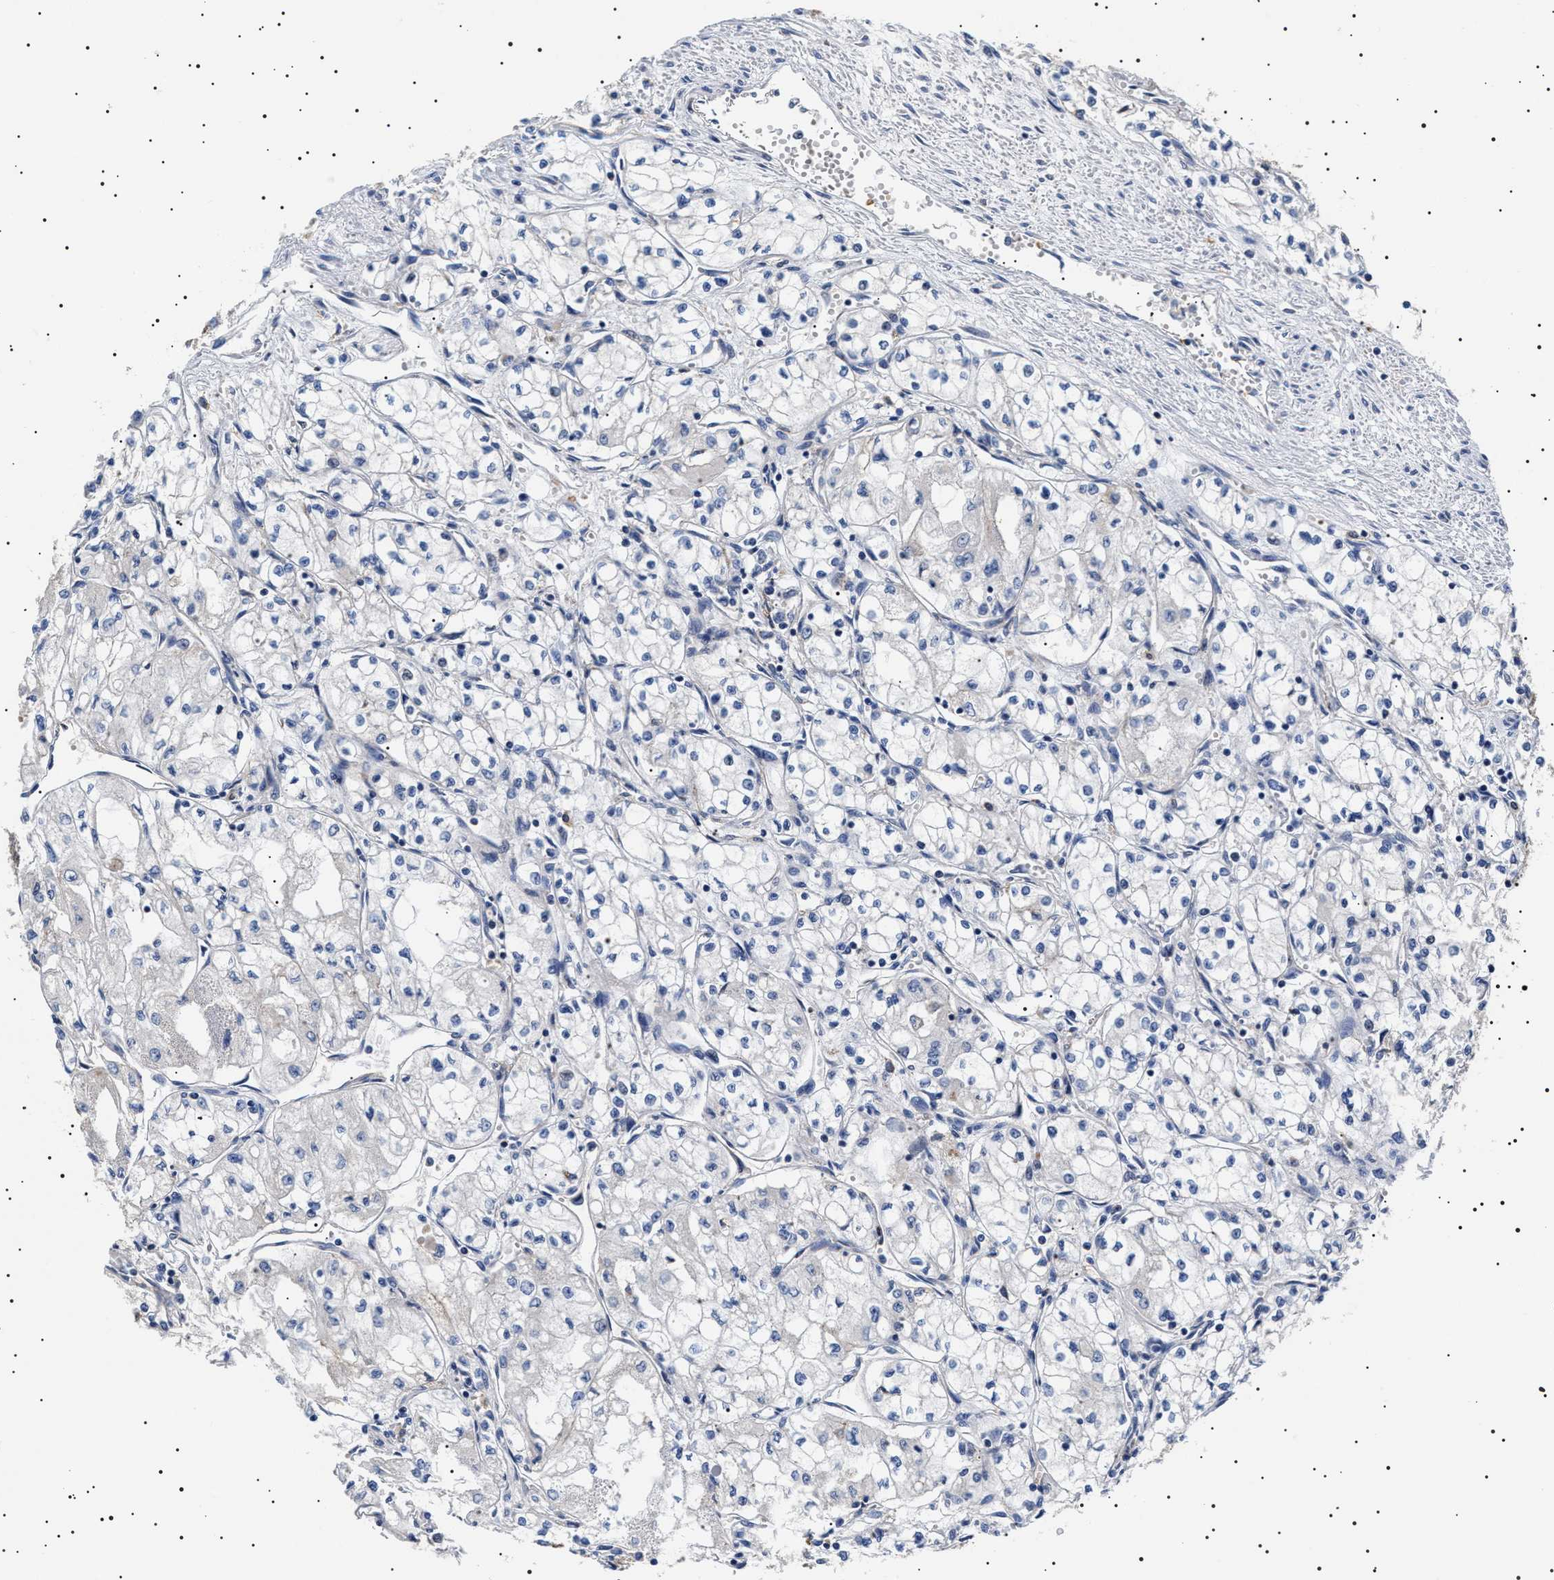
{"staining": {"intensity": "negative", "quantity": "none", "location": "none"}, "tissue": "renal cancer", "cell_type": "Tumor cells", "image_type": "cancer", "snomed": [{"axis": "morphology", "description": "Normal tissue, NOS"}, {"axis": "morphology", "description": "Adenocarcinoma, NOS"}, {"axis": "topography", "description": "Kidney"}], "caption": "Tumor cells show no significant expression in renal adenocarcinoma. Brightfield microscopy of immunohistochemistry stained with DAB (brown) and hematoxylin (blue), captured at high magnification.", "gene": "SLC4A7", "patient": {"sex": "male", "age": 59}}